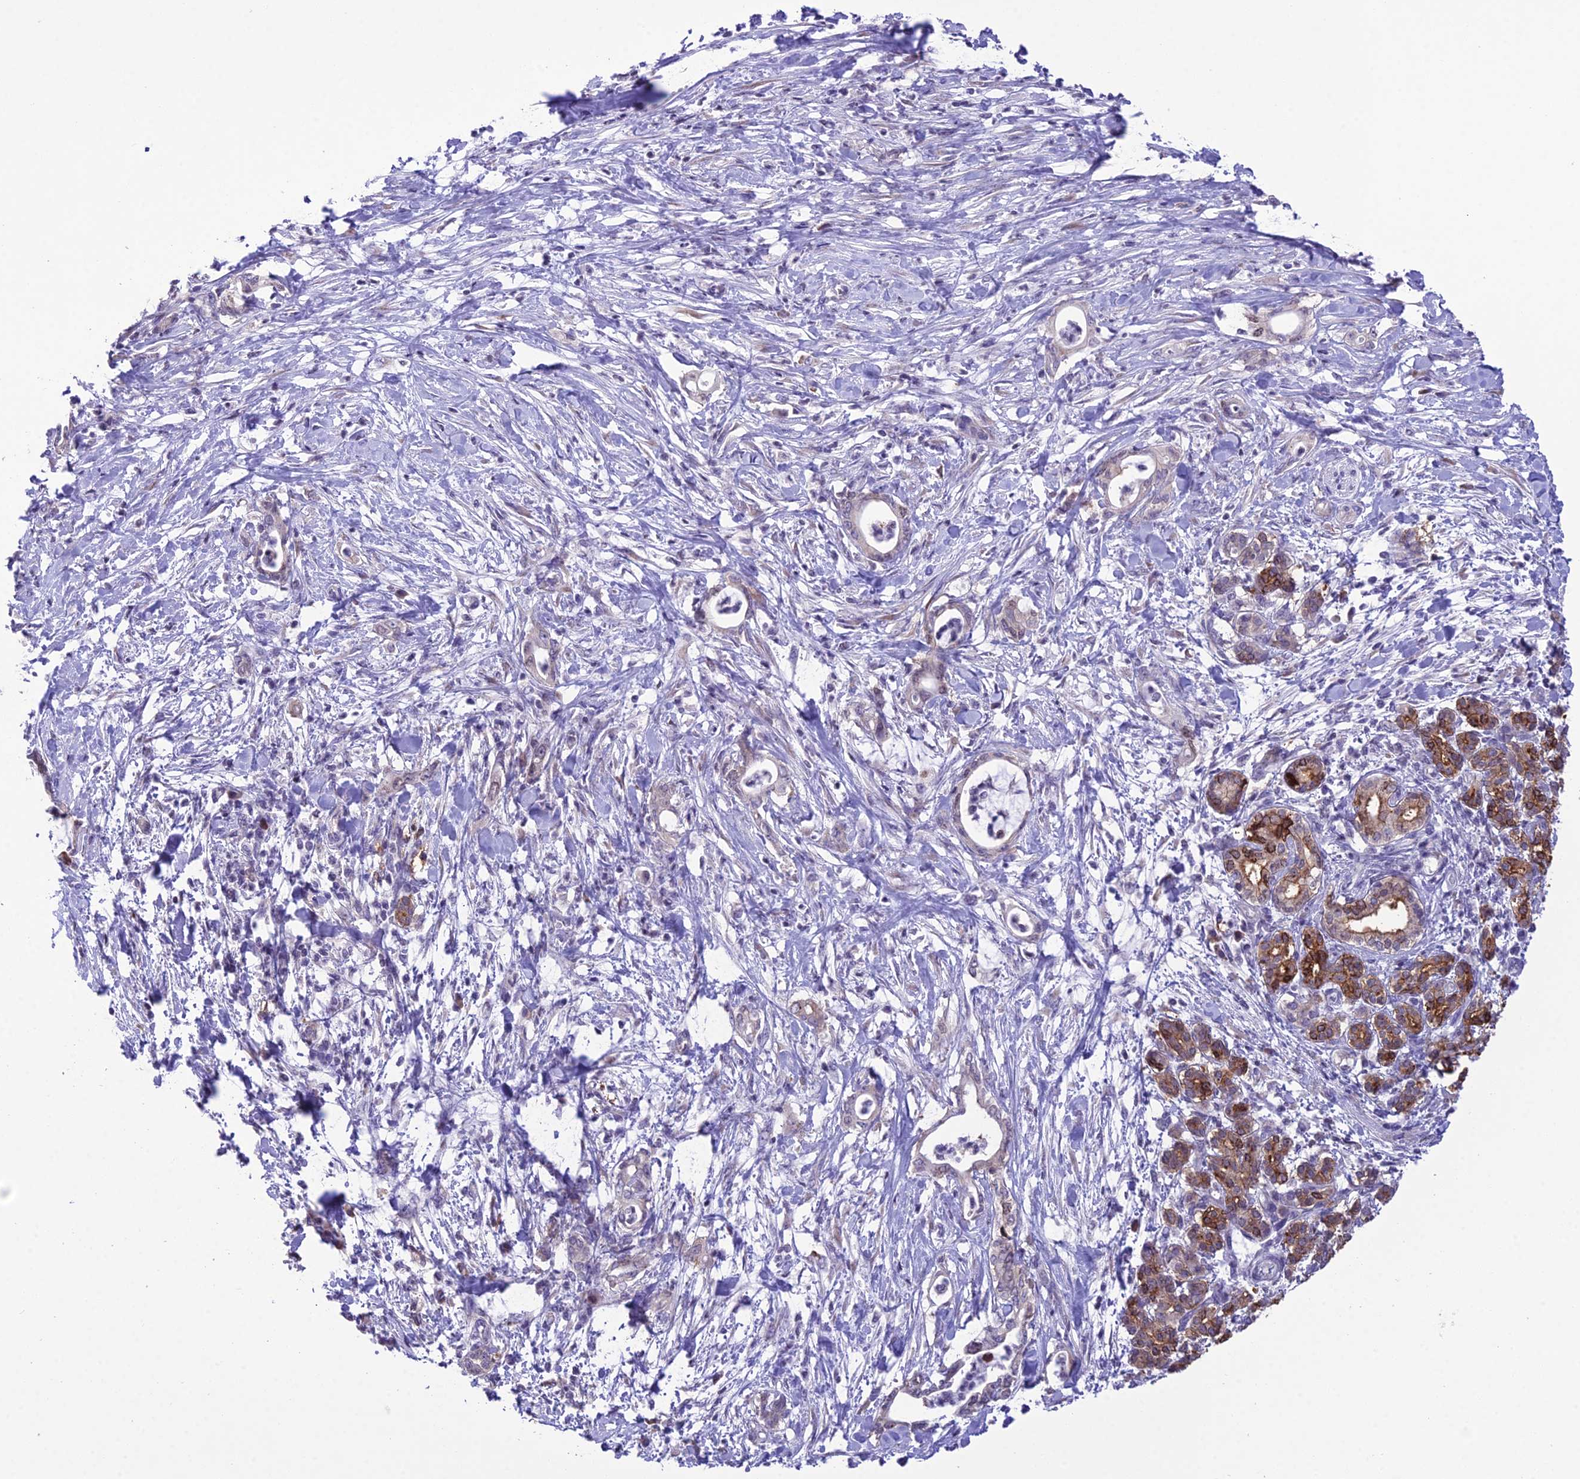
{"staining": {"intensity": "negative", "quantity": "none", "location": "none"}, "tissue": "pancreatic cancer", "cell_type": "Tumor cells", "image_type": "cancer", "snomed": [{"axis": "morphology", "description": "Adenocarcinoma, NOS"}, {"axis": "topography", "description": "Pancreas"}], "caption": "High power microscopy photomicrograph of an IHC photomicrograph of adenocarcinoma (pancreatic), revealing no significant positivity in tumor cells. (Brightfield microscopy of DAB (3,3'-diaminobenzidine) immunohistochemistry at high magnification).", "gene": "RPS26", "patient": {"sex": "female", "age": 55}}